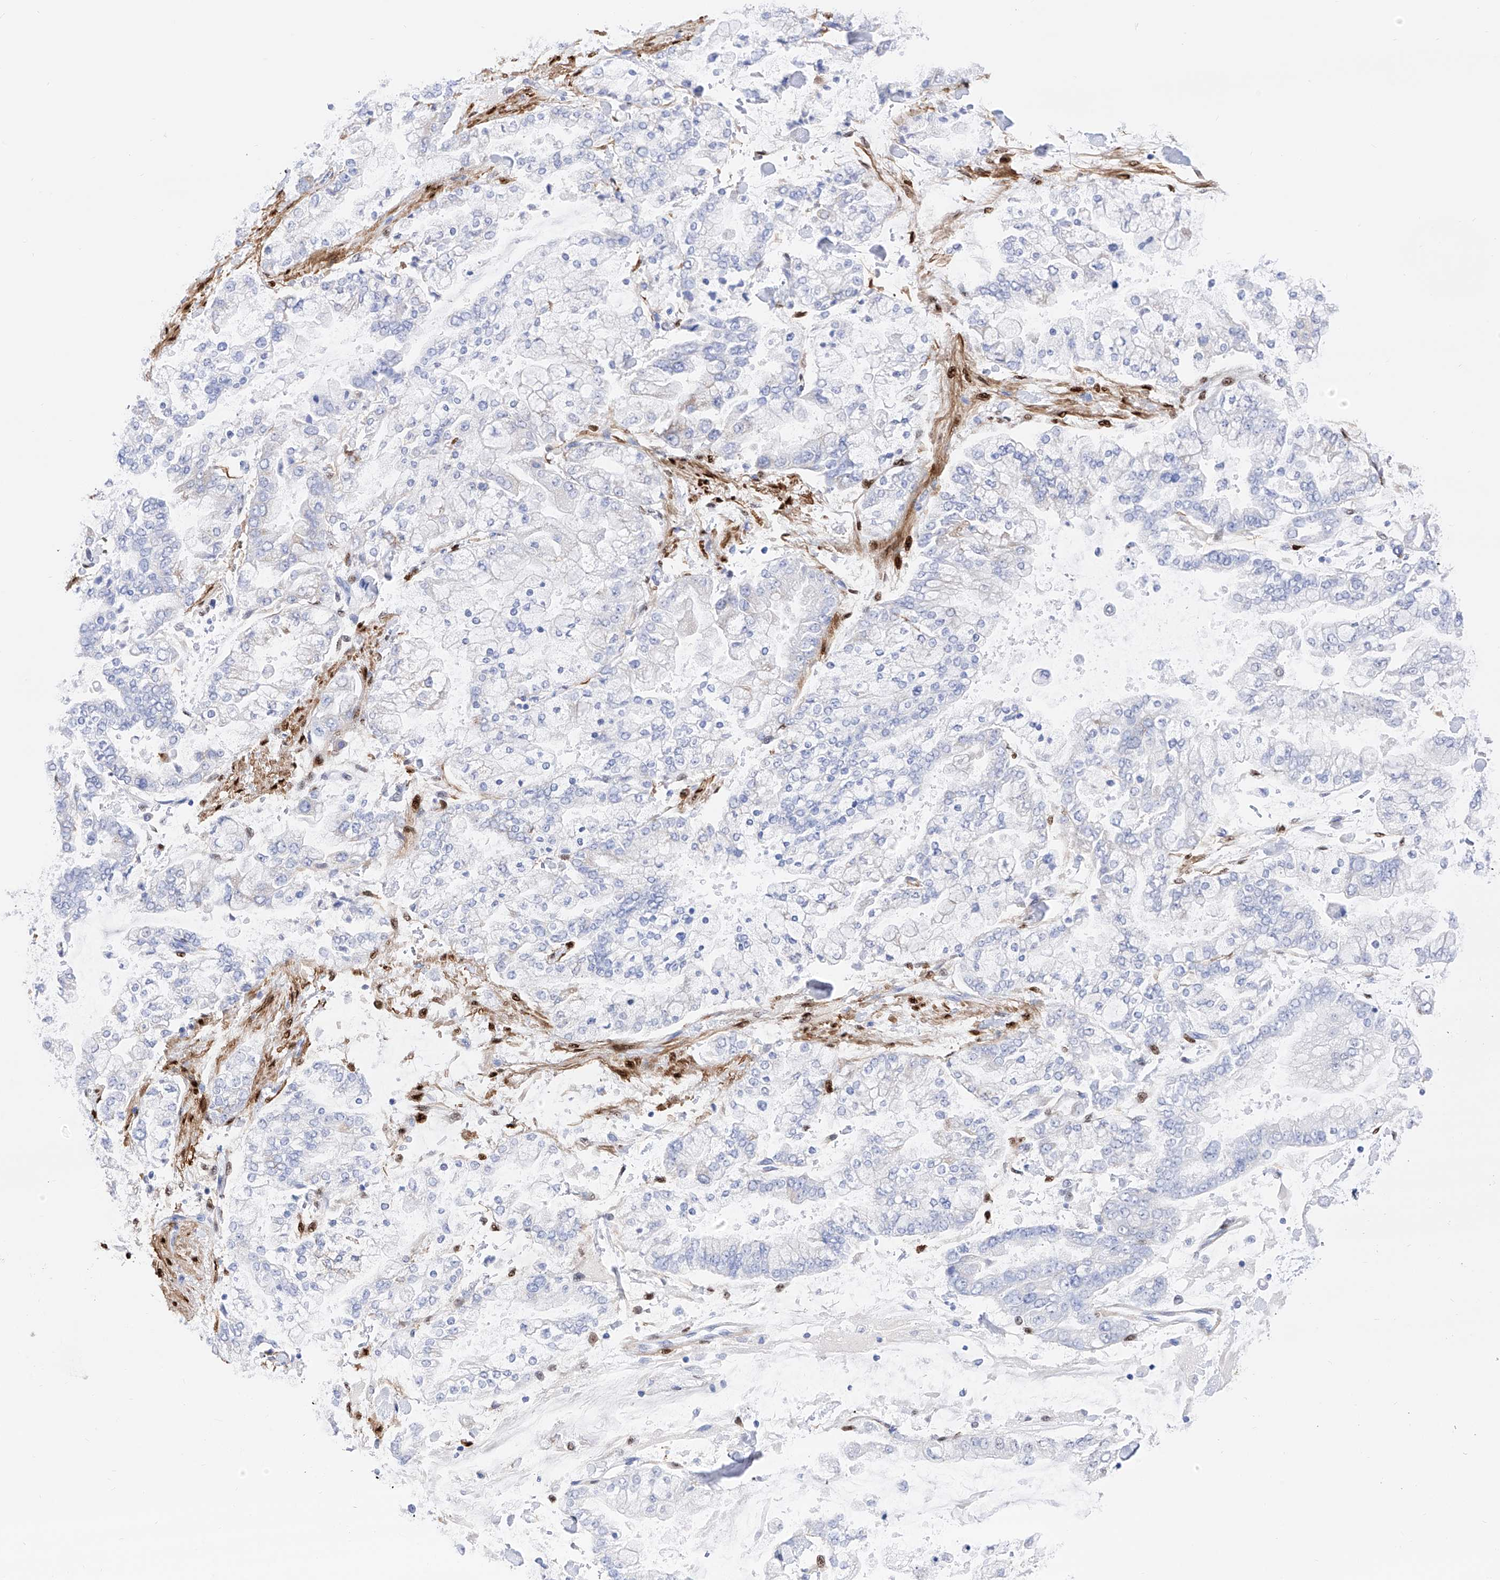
{"staining": {"intensity": "negative", "quantity": "none", "location": "none"}, "tissue": "stomach cancer", "cell_type": "Tumor cells", "image_type": "cancer", "snomed": [{"axis": "morphology", "description": "Normal tissue, NOS"}, {"axis": "morphology", "description": "Adenocarcinoma, NOS"}, {"axis": "topography", "description": "Stomach, upper"}, {"axis": "topography", "description": "Stomach"}], "caption": "A photomicrograph of human stomach cancer is negative for staining in tumor cells.", "gene": "TRPC7", "patient": {"sex": "male", "age": 76}}